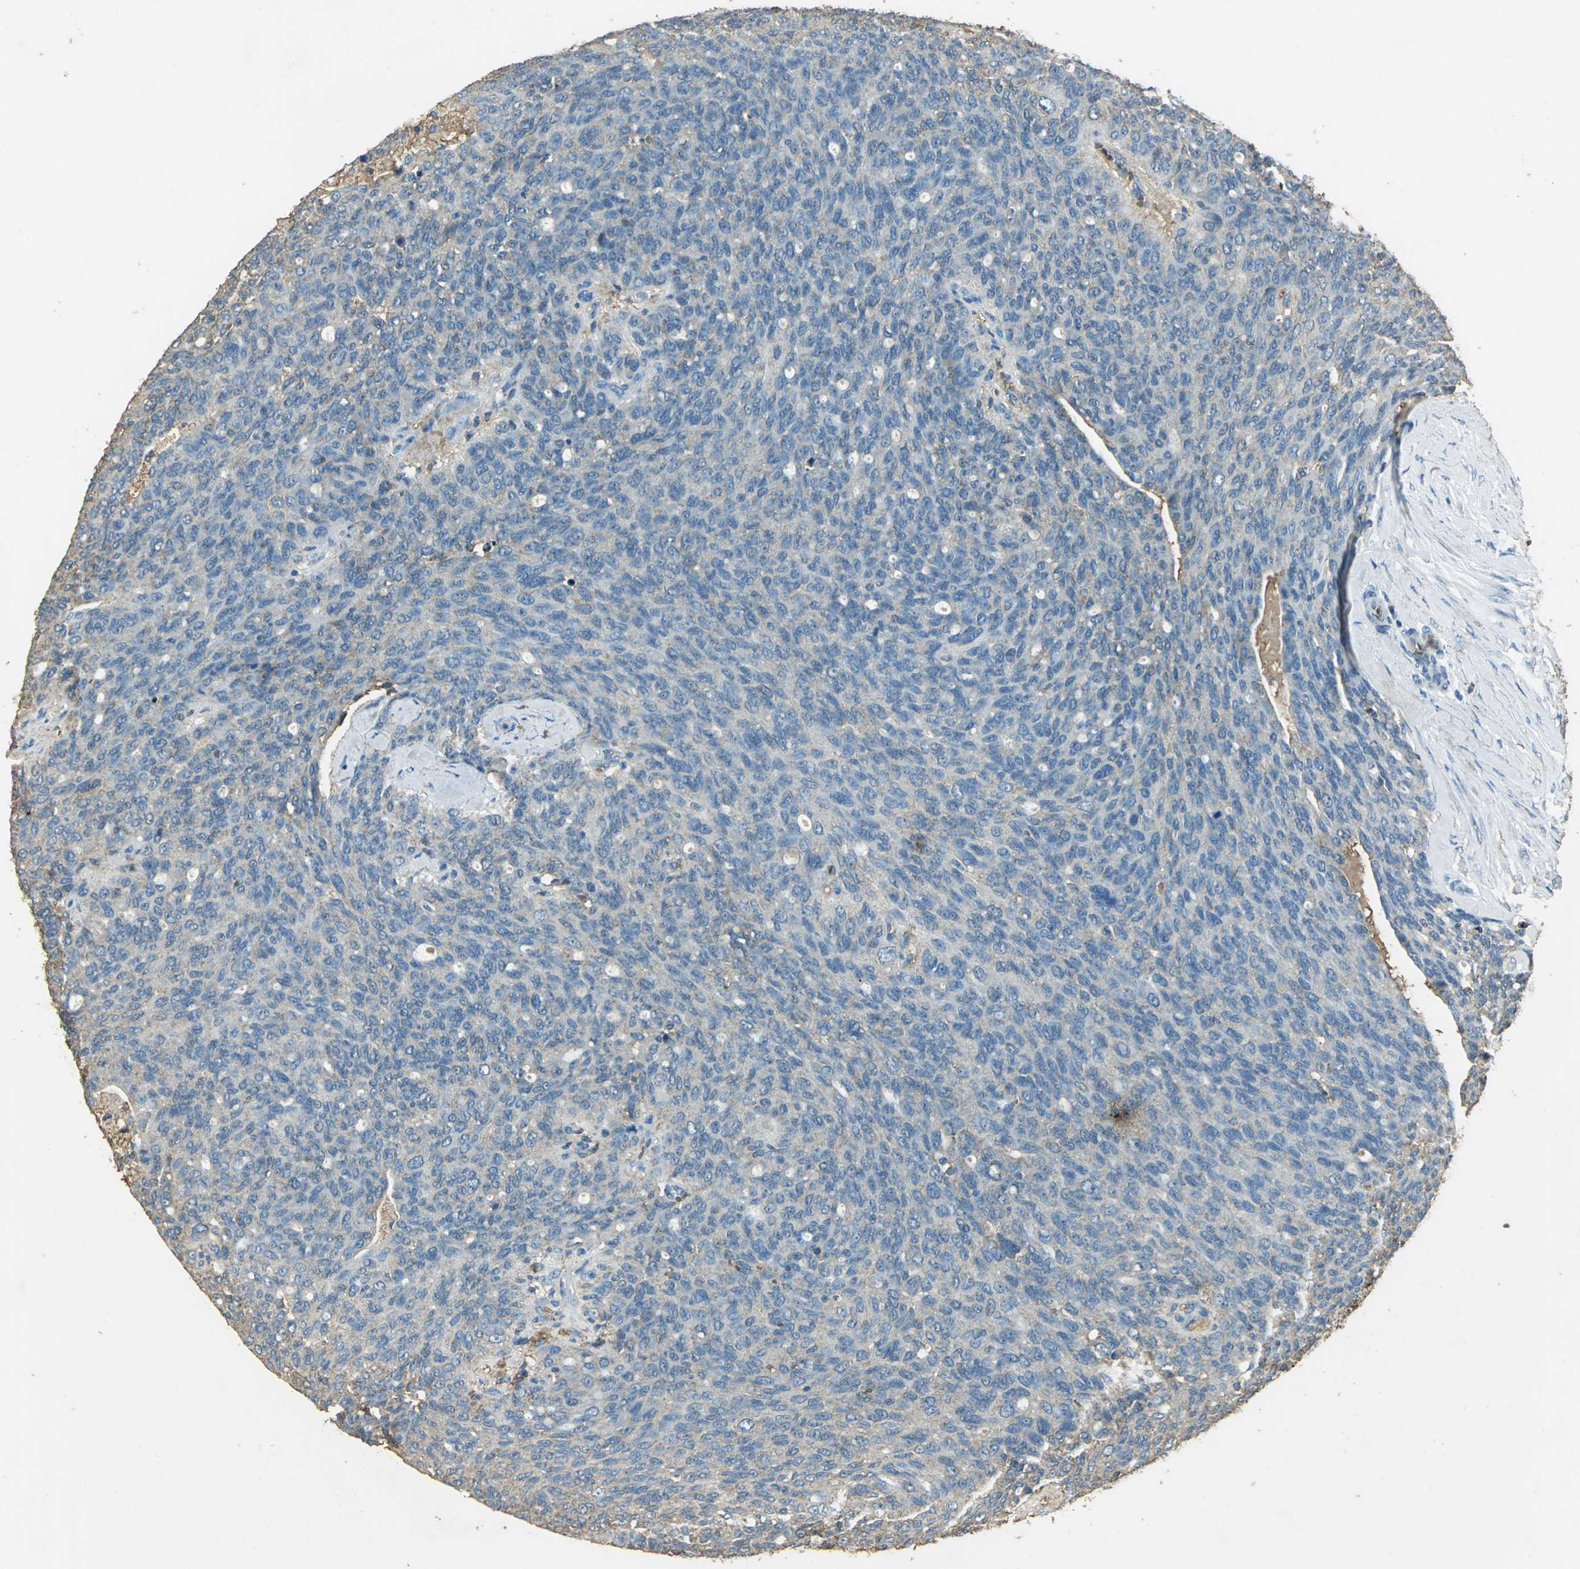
{"staining": {"intensity": "weak", "quantity": "25%-75%", "location": "cytoplasmic/membranous"}, "tissue": "ovarian cancer", "cell_type": "Tumor cells", "image_type": "cancer", "snomed": [{"axis": "morphology", "description": "Carcinoma, endometroid"}, {"axis": "topography", "description": "Ovary"}], "caption": "Protein staining of ovarian cancer (endometroid carcinoma) tissue displays weak cytoplasmic/membranous staining in about 25%-75% of tumor cells.", "gene": "TRAPPC2", "patient": {"sex": "female", "age": 60}}